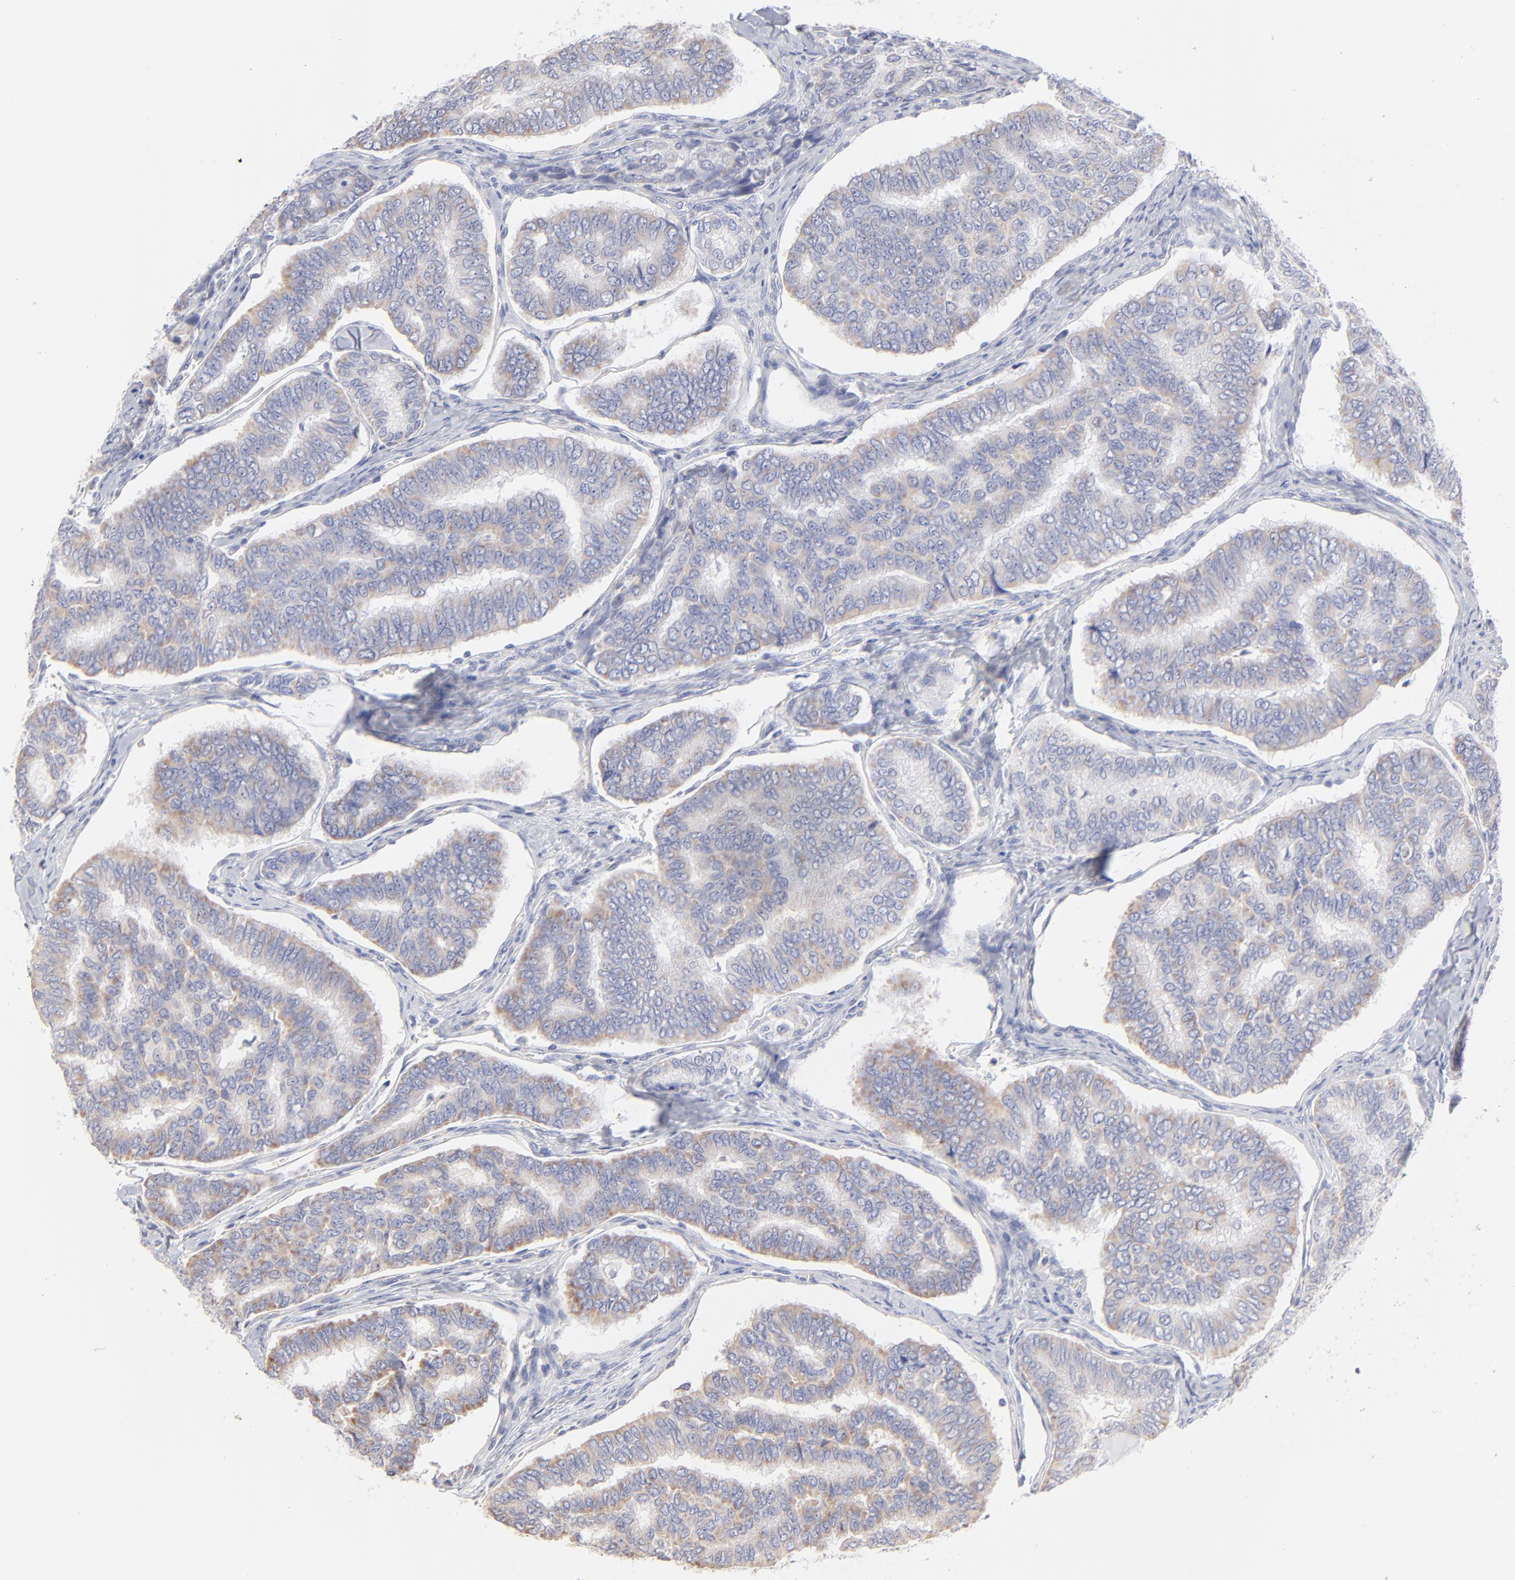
{"staining": {"intensity": "weak", "quantity": ">75%", "location": "cytoplasmic/membranous"}, "tissue": "thyroid cancer", "cell_type": "Tumor cells", "image_type": "cancer", "snomed": [{"axis": "morphology", "description": "Papillary adenocarcinoma, NOS"}, {"axis": "topography", "description": "Thyroid gland"}], "caption": "Tumor cells show weak cytoplasmic/membranous positivity in about >75% of cells in thyroid cancer.", "gene": "TST", "patient": {"sex": "female", "age": 35}}